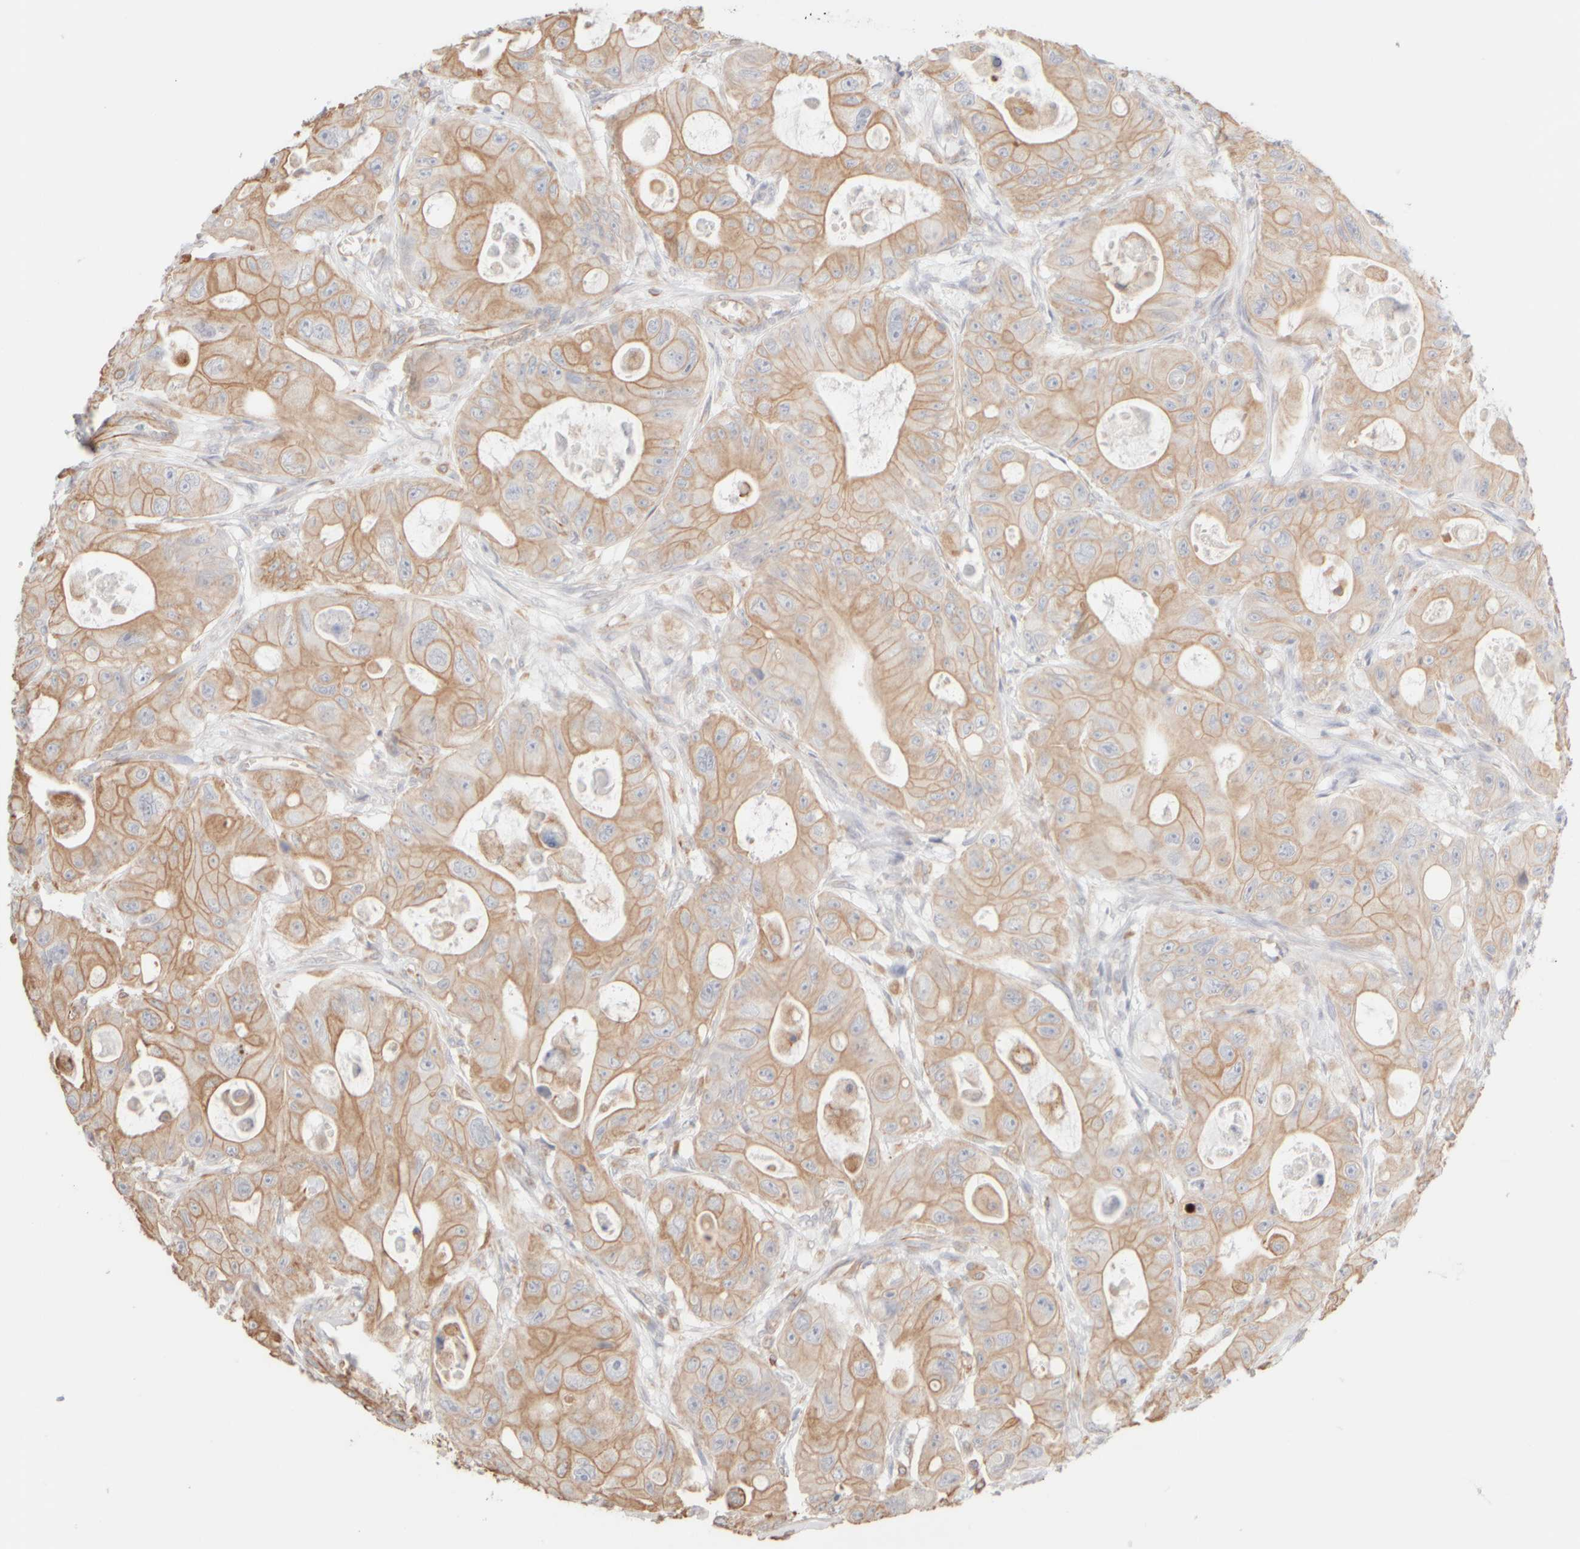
{"staining": {"intensity": "weak", "quantity": ">75%", "location": "cytoplasmic/membranous"}, "tissue": "colorectal cancer", "cell_type": "Tumor cells", "image_type": "cancer", "snomed": [{"axis": "morphology", "description": "Adenocarcinoma, NOS"}, {"axis": "topography", "description": "Colon"}], "caption": "The micrograph demonstrates immunohistochemical staining of colorectal adenocarcinoma. There is weak cytoplasmic/membranous expression is seen in about >75% of tumor cells.", "gene": "KRT15", "patient": {"sex": "female", "age": 46}}